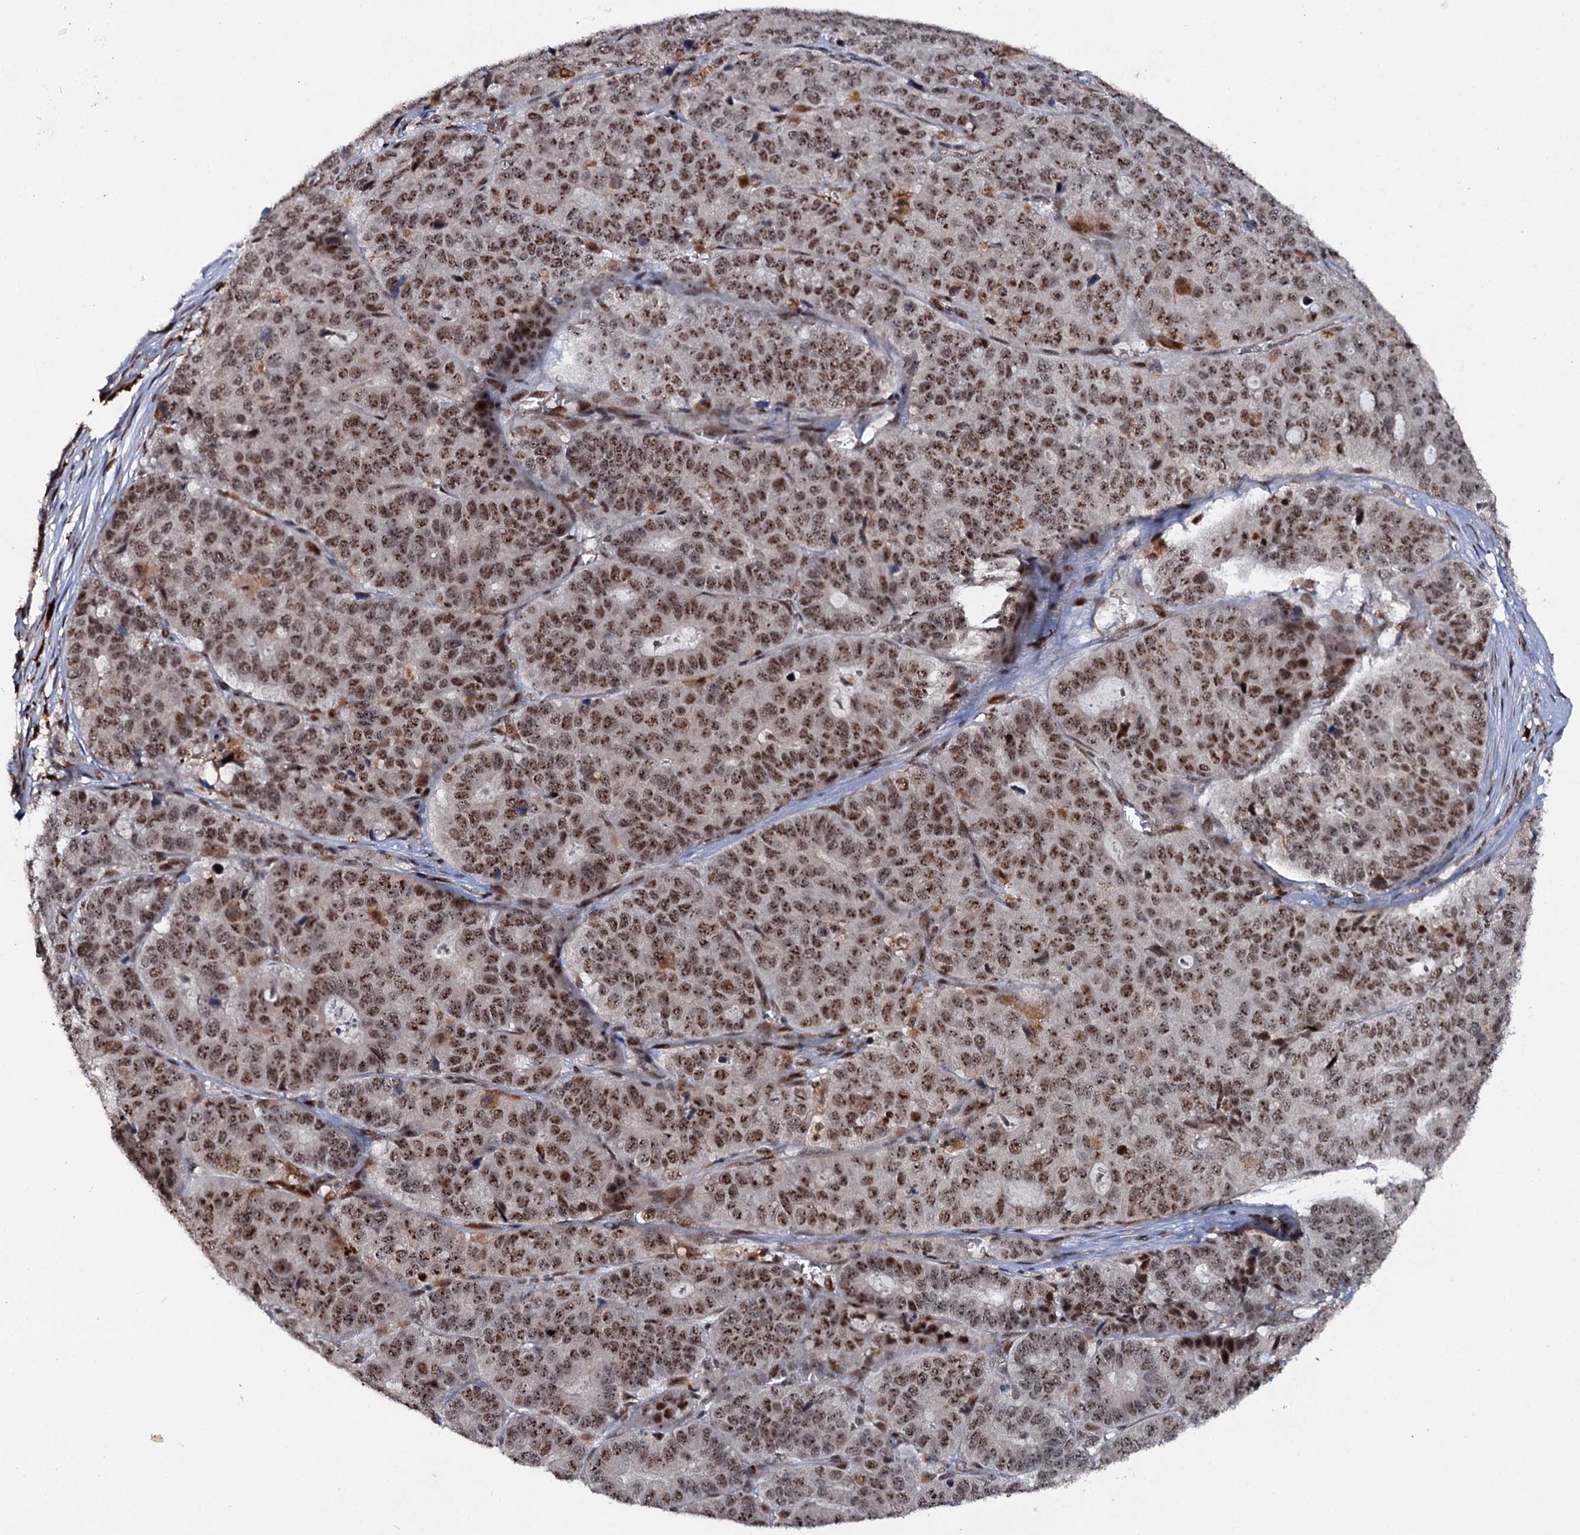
{"staining": {"intensity": "moderate", "quantity": ">75%", "location": "nuclear"}, "tissue": "pancreatic cancer", "cell_type": "Tumor cells", "image_type": "cancer", "snomed": [{"axis": "morphology", "description": "Adenocarcinoma, NOS"}, {"axis": "topography", "description": "Pancreas"}], "caption": "Immunohistochemistry histopathology image of human pancreatic cancer stained for a protein (brown), which exhibits medium levels of moderate nuclear expression in approximately >75% of tumor cells.", "gene": "BUD13", "patient": {"sex": "male", "age": 50}}